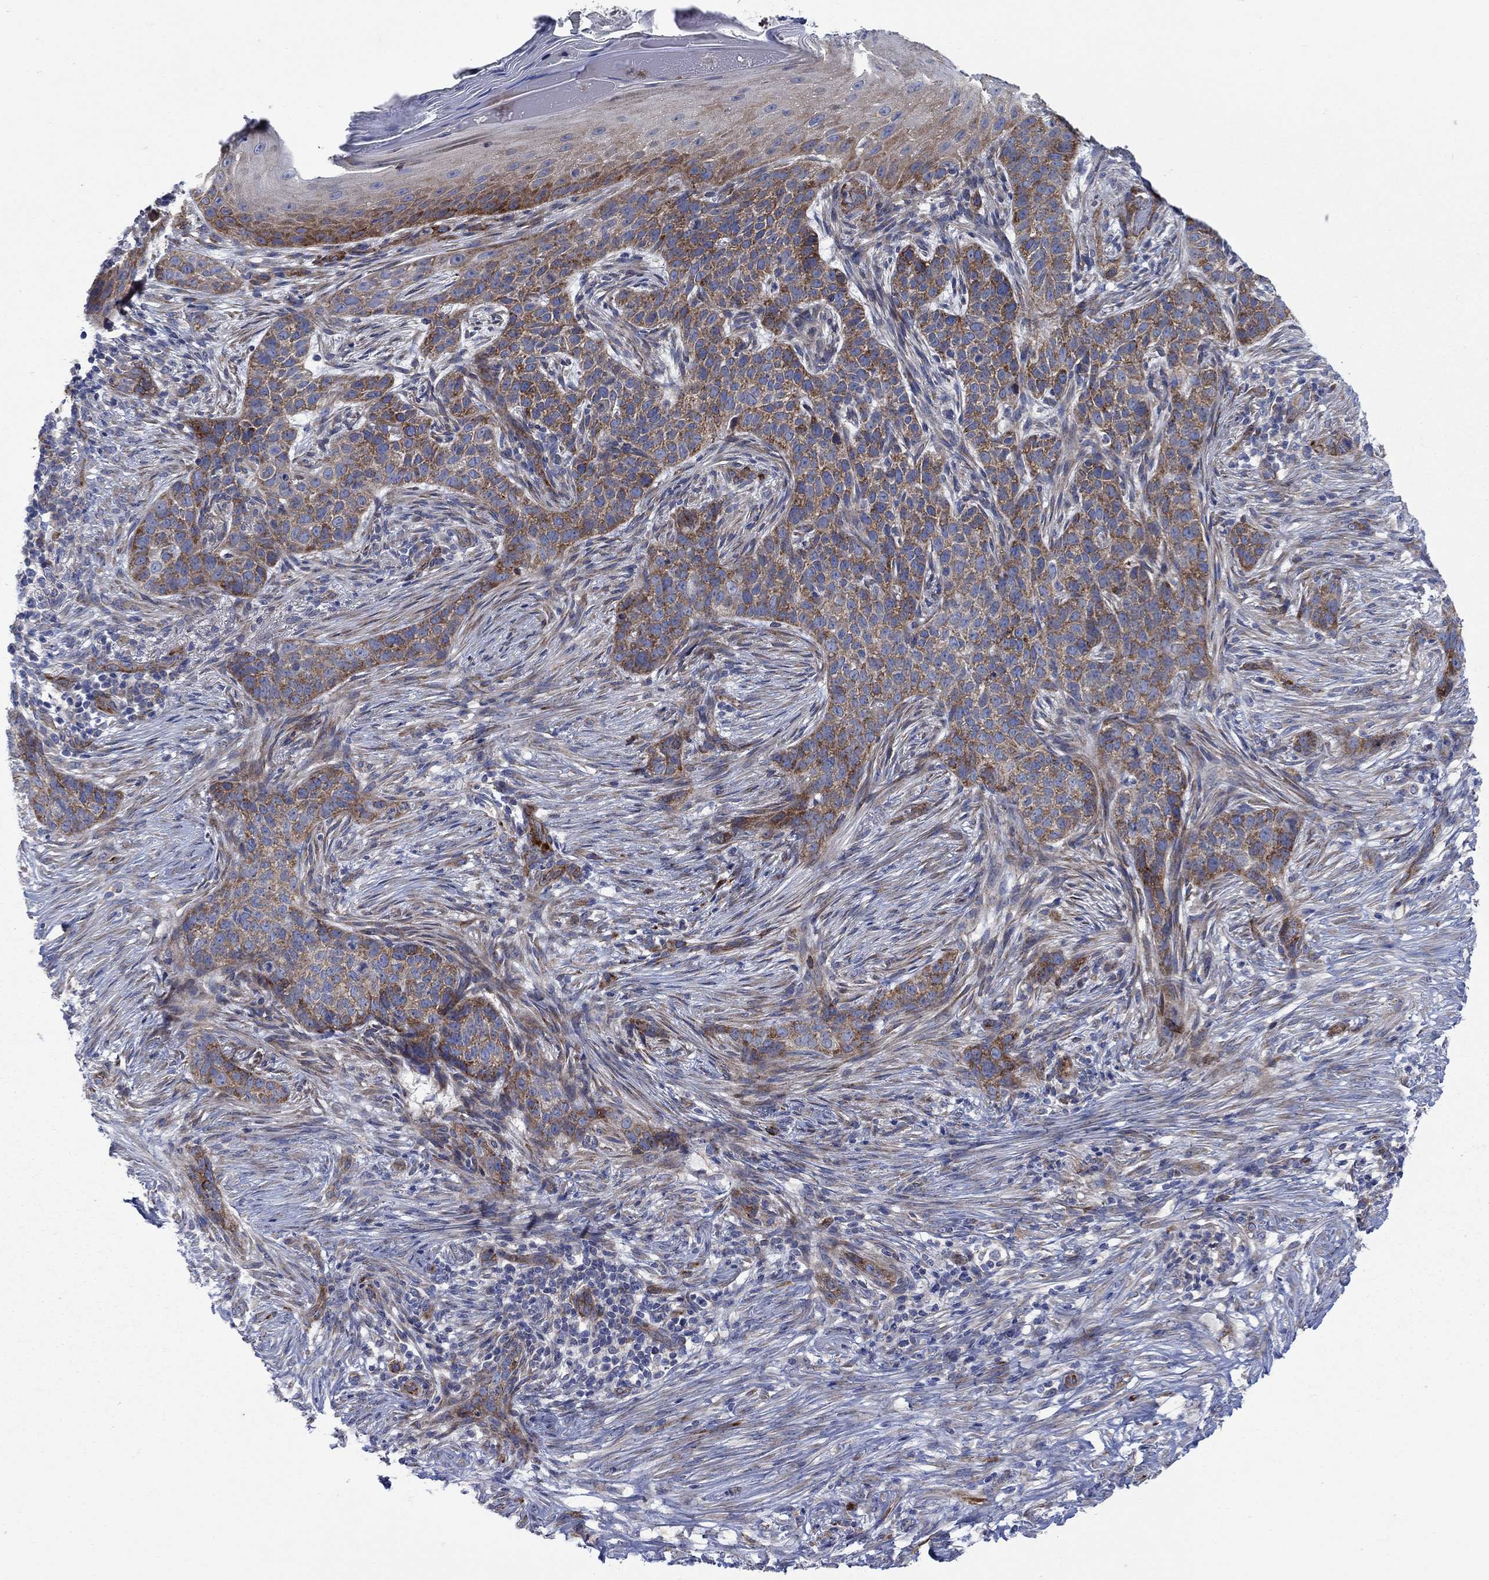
{"staining": {"intensity": "strong", "quantity": "25%-75%", "location": "cytoplasmic/membranous"}, "tissue": "skin cancer", "cell_type": "Tumor cells", "image_type": "cancer", "snomed": [{"axis": "morphology", "description": "Squamous cell carcinoma, NOS"}, {"axis": "topography", "description": "Skin"}], "caption": "This histopathology image exhibits skin squamous cell carcinoma stained with IHC to label a protein in brown. The cytoplasmic/membranous of tumor cells show strong positivity for the protein. Nuclei are counter-stained blue.", "gene": "FXR1", "patient": {"sex": "male", "age": 88}}